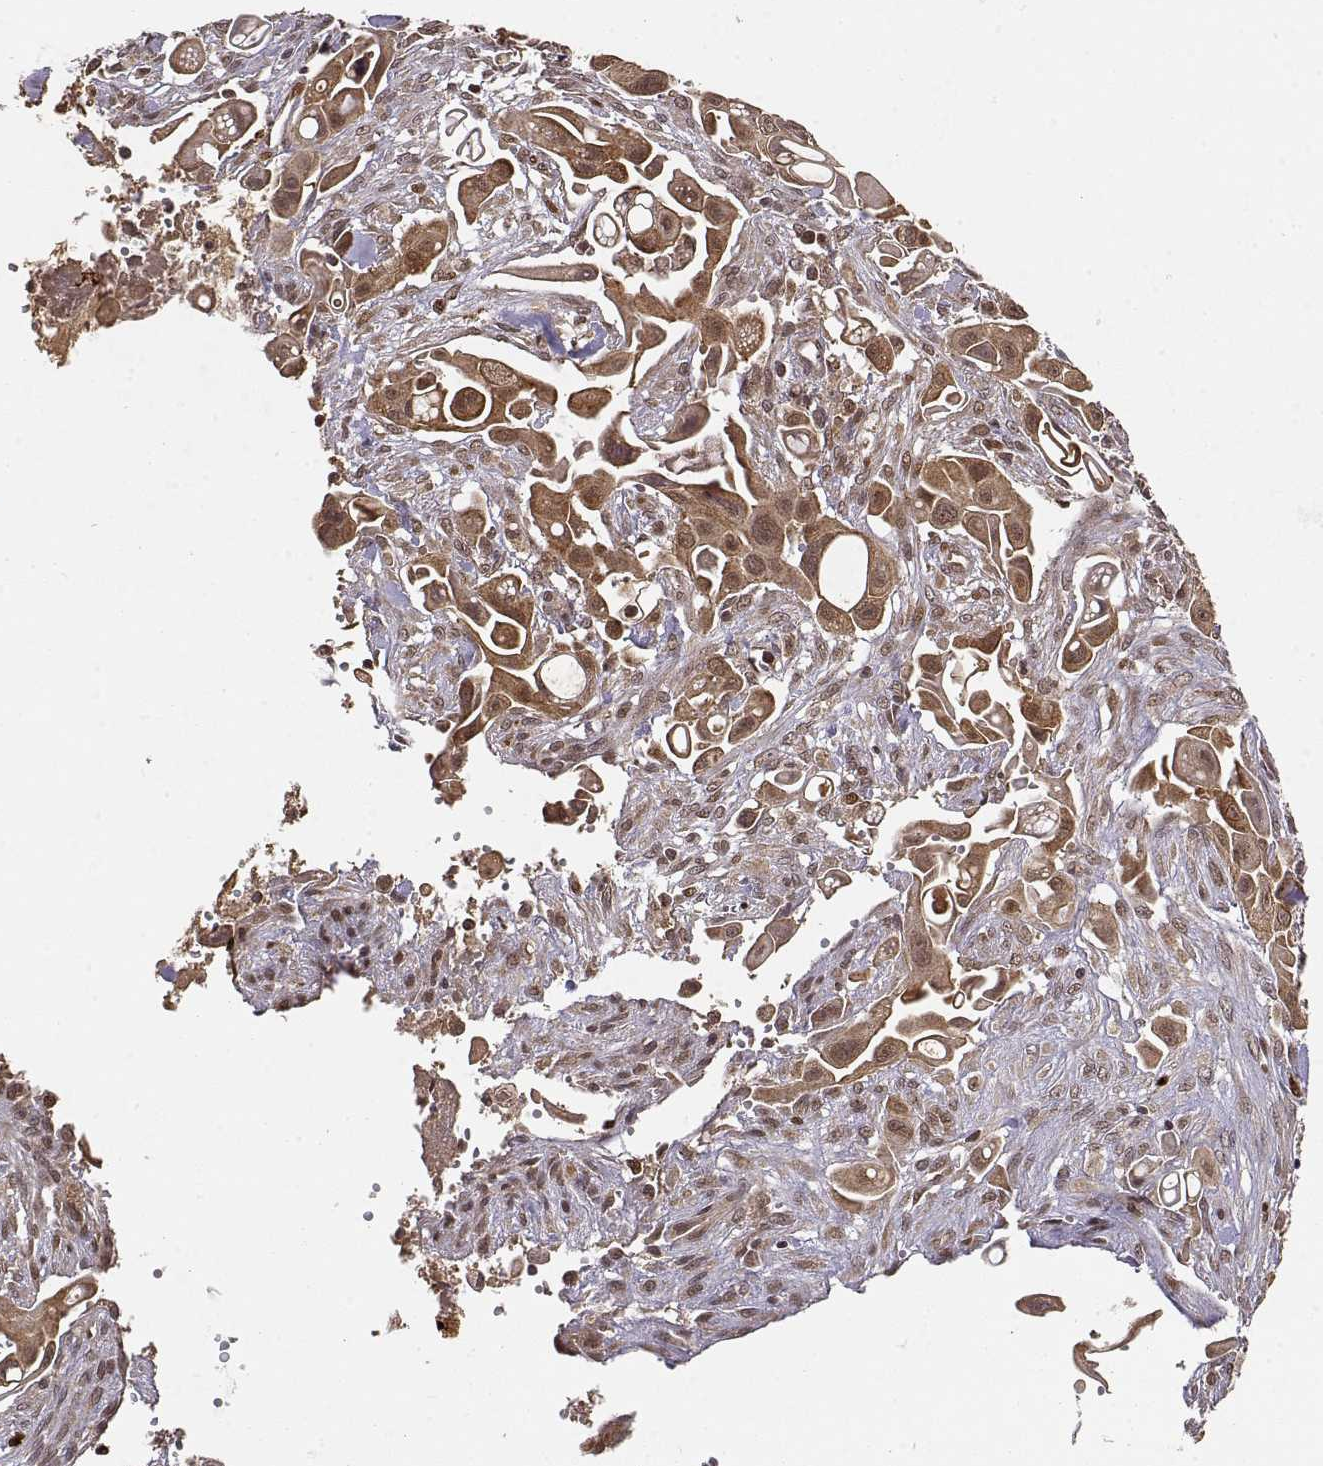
{"staining": {"intensity": "moderate", "quantity": ">75%", "location": "cytoplasmic/membranous,nuclear"}, "tissue": "pancreatic cancer", "cell_type": "Tumor cells", "image_type": "cancer", "snomed": [{"axis": "morphology", "description": "Adenocarcinoma, NOS"}, {"axis": "topography", "description": "Pancreas"}], "caption": "Tumor cells reveal medium levels of moderate cytoplasmic/membranous and nuclear staining in about >75% of cells in adenocarcinoma (pancreatic).", "gene": "MAEA", "patient": {"sex": "male", "age": 50}}